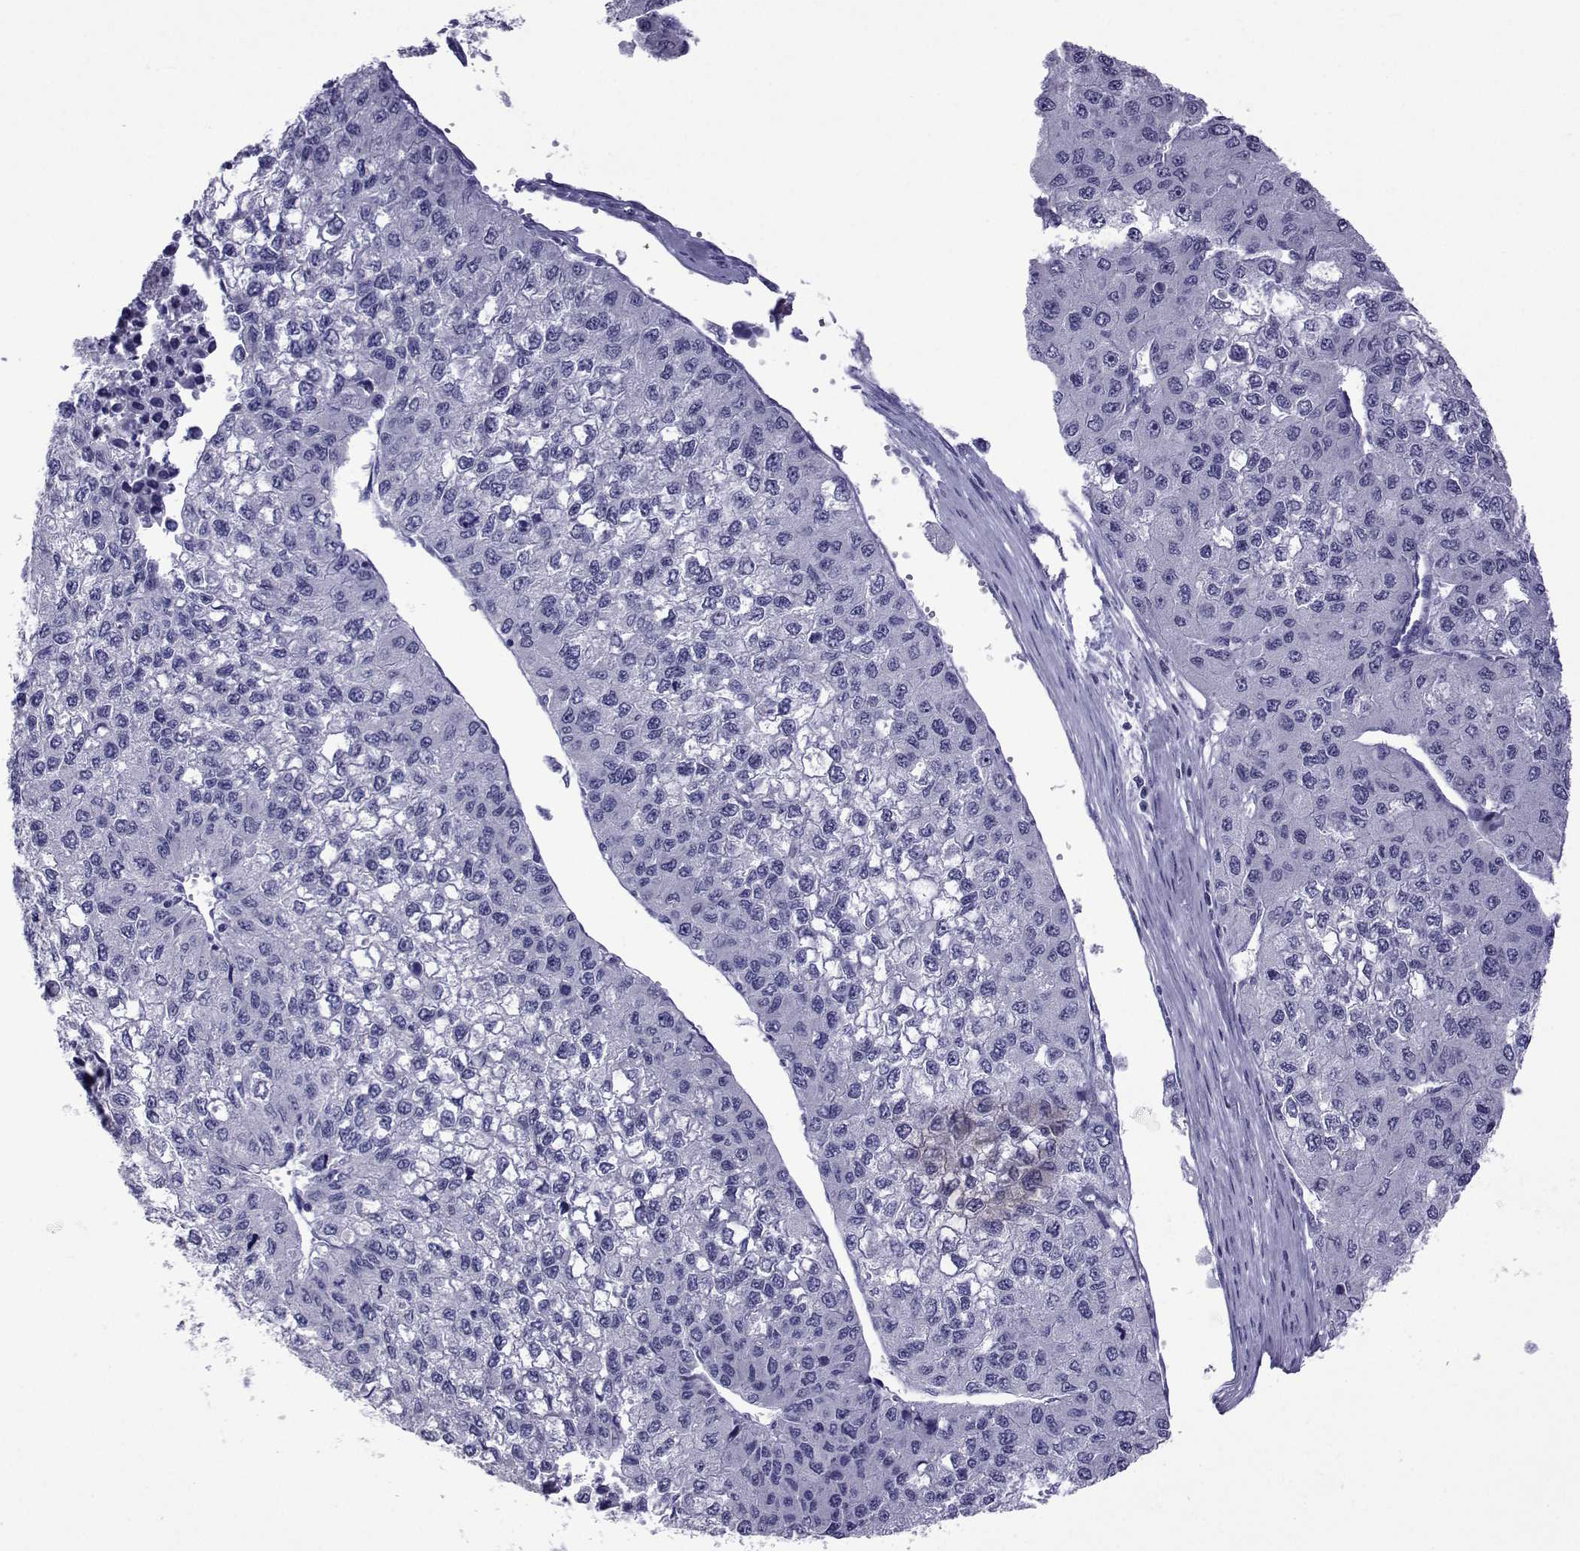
{"staining": {"intensity": "negative", "quantity": "none", "location": "none"}, "tissue": "liver cancer", "cell_type": "Tumor cells", "image_type": "cancer", "snomed": [{"axis": "morphology", "description": "Carcinoma, Hepatocellular, NOS"}, {"axis": "topography", "description": "Liver"}], "caption": "Histopathology image shows no significant protein staining in tumor cells of liver hepatocellular carcinoma.", "gene": "COL22A1", "patient": {"sex": "female", "age": 66}}